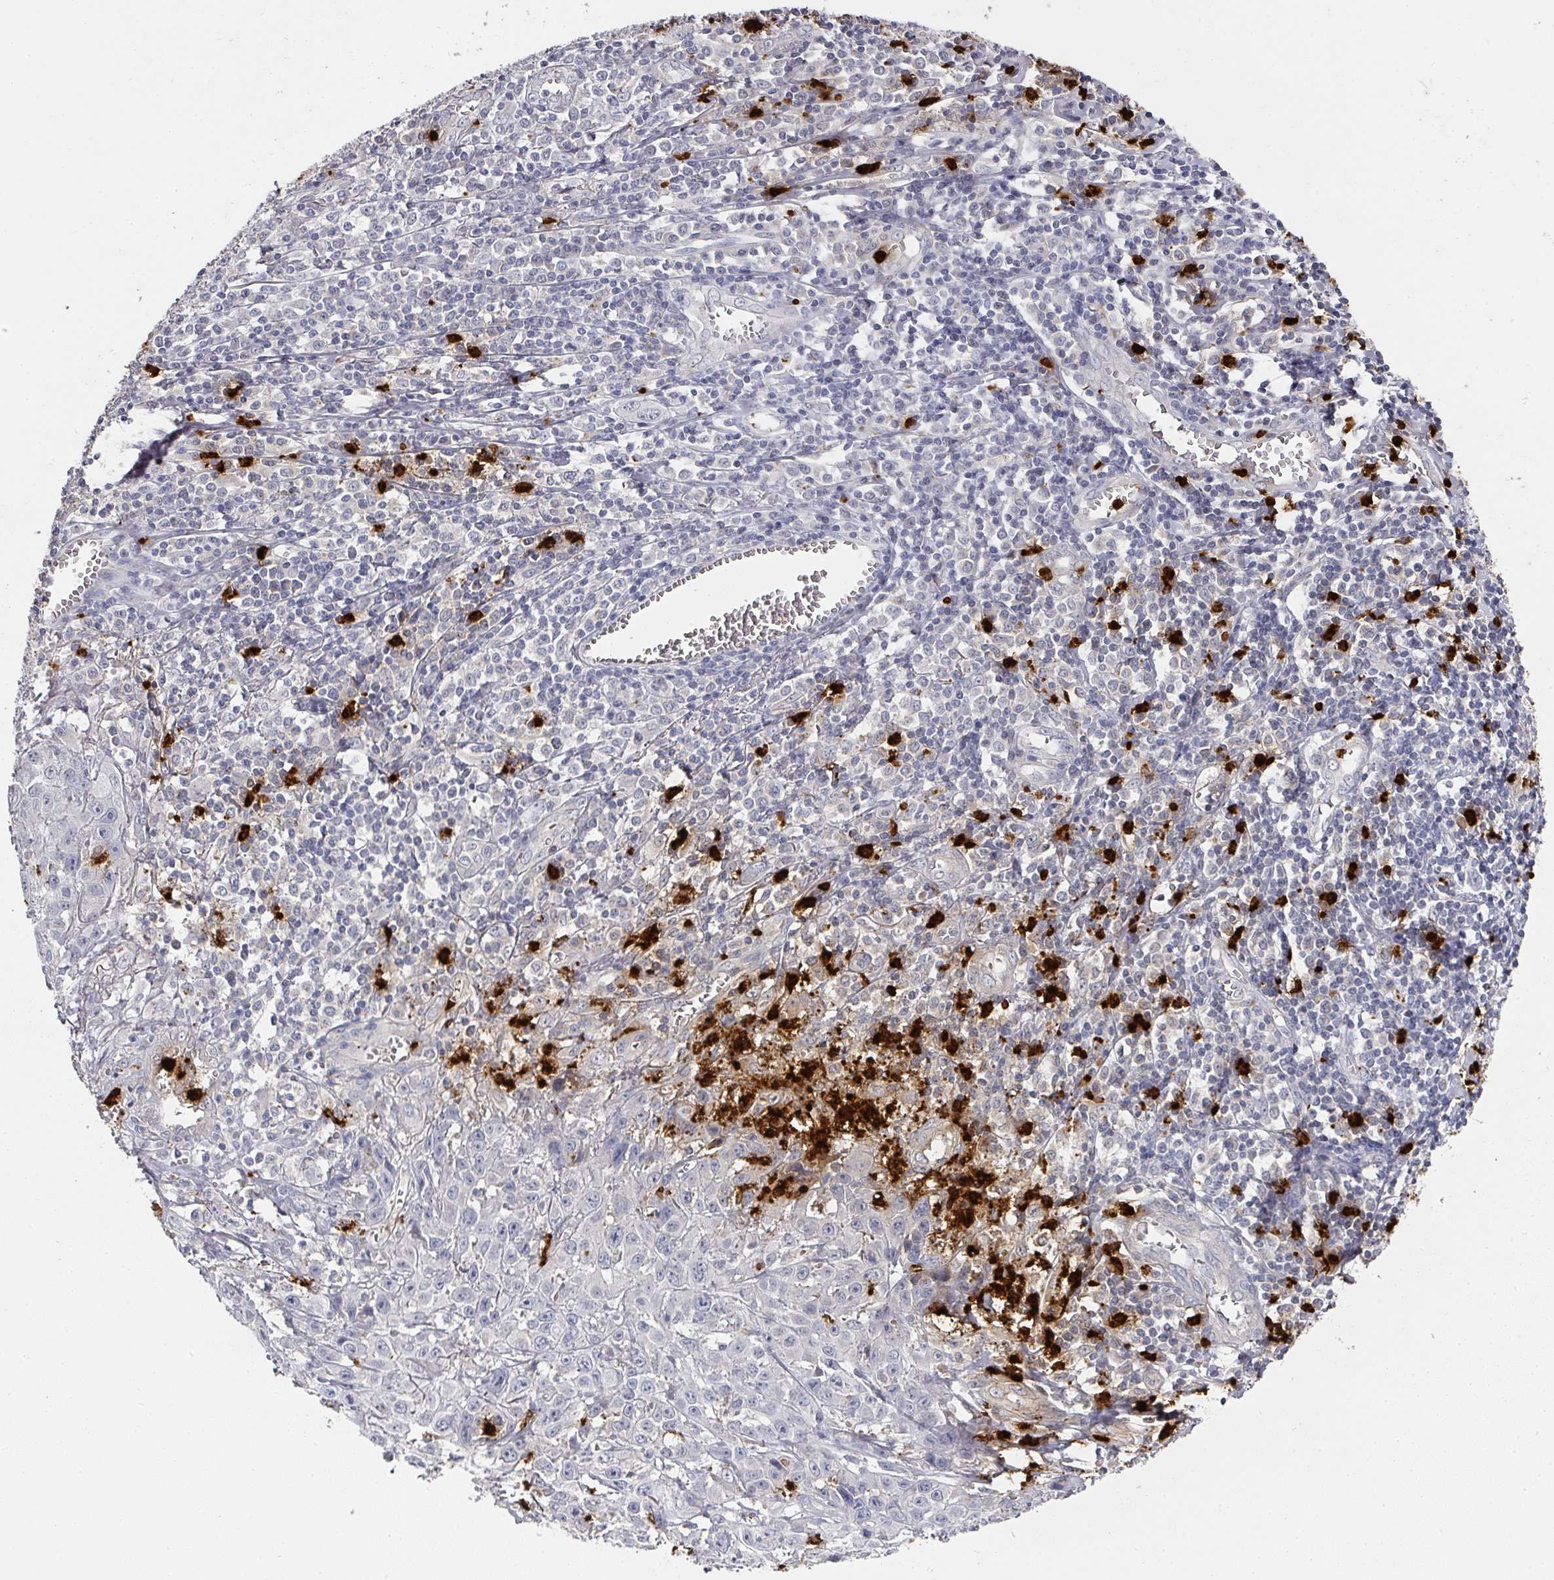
{"staining": {"intensity": "negative", "quantity": "none", "location": "none"}, "tissue": "skin cancer", "cell_type": "Tumor cells", "image_type": "cancer", "snomed": [{"axis": "morphology", "description": "Squamous cell carcinoma, NOS"}, {"axis": "topography", "description": "Skin"}, {"axis": "topography", "description": "Vulva"}], "caption": "Immunohistochemistry histopathology image of human skin cancer stained for a protein (brown), which displays no staining in tumor cells. (DAB (3,3'-diaminobenzidine) immunohistochemistry (IHC) with hematoxylin counter stain).", "gene": "CAMP", "patient": {"sex": "female", "age": 71}}